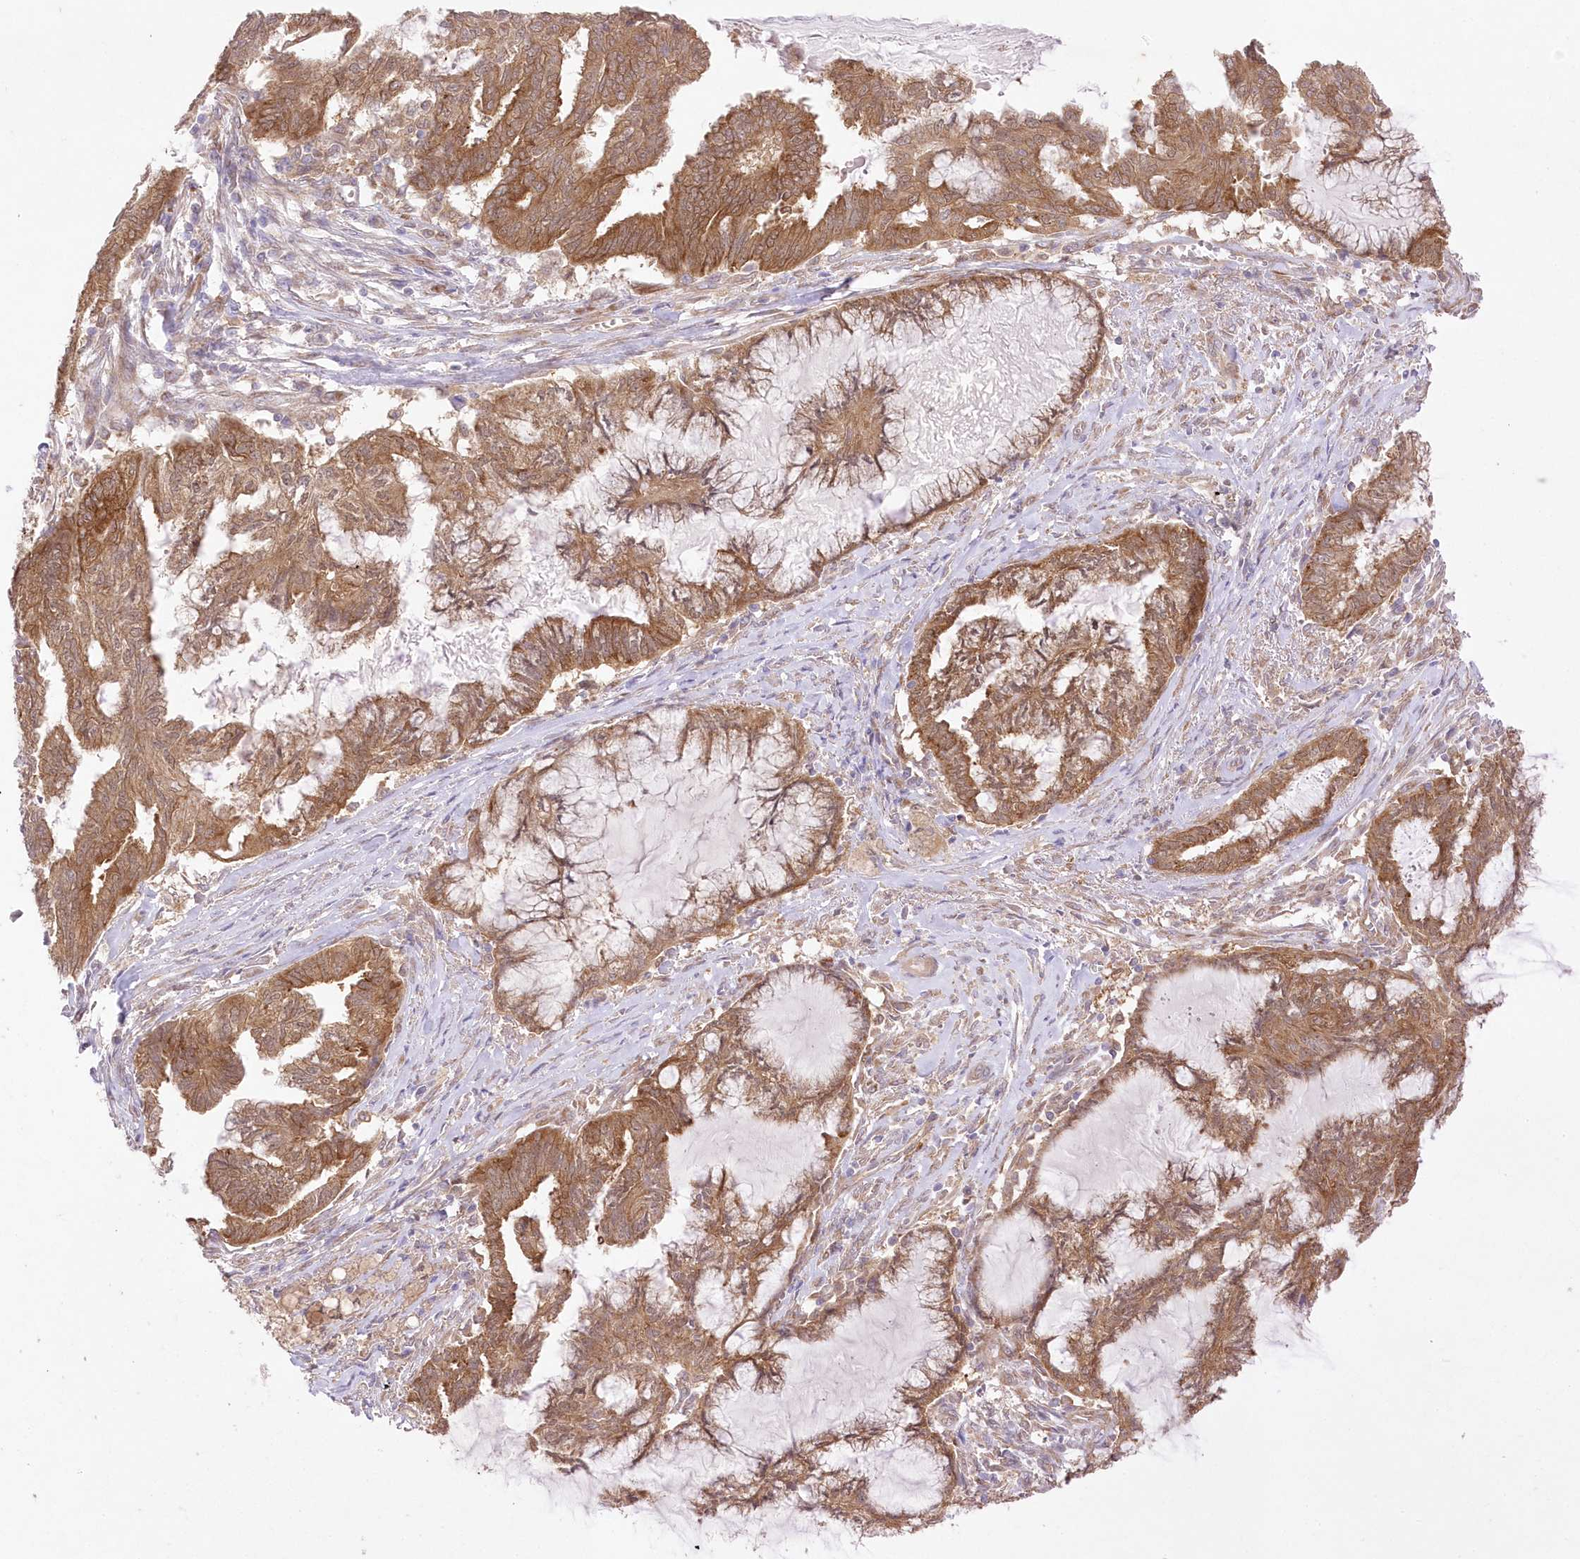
{"staining": {"intensity": "strong", "quantity": ">75%", "location": "cytoplasmic/membranous"}, "tissue": "endometrial cancer", "cell_type": "Tumor cells", "image_type": "cancer", "snomed": [{"axis": "morphology", "description": "Adenocarcinoma, NOS"}, {"axis": "topography", "description": "Endometrium"}], "caption": "DAB immunohistochemical staining of endometrial cancer reveals strong cytoplasmic/membranous protein positivity in about >75% of tumor cells.", "gene": "RNPEP", "patient": {"sex": "female", "age": 86}}